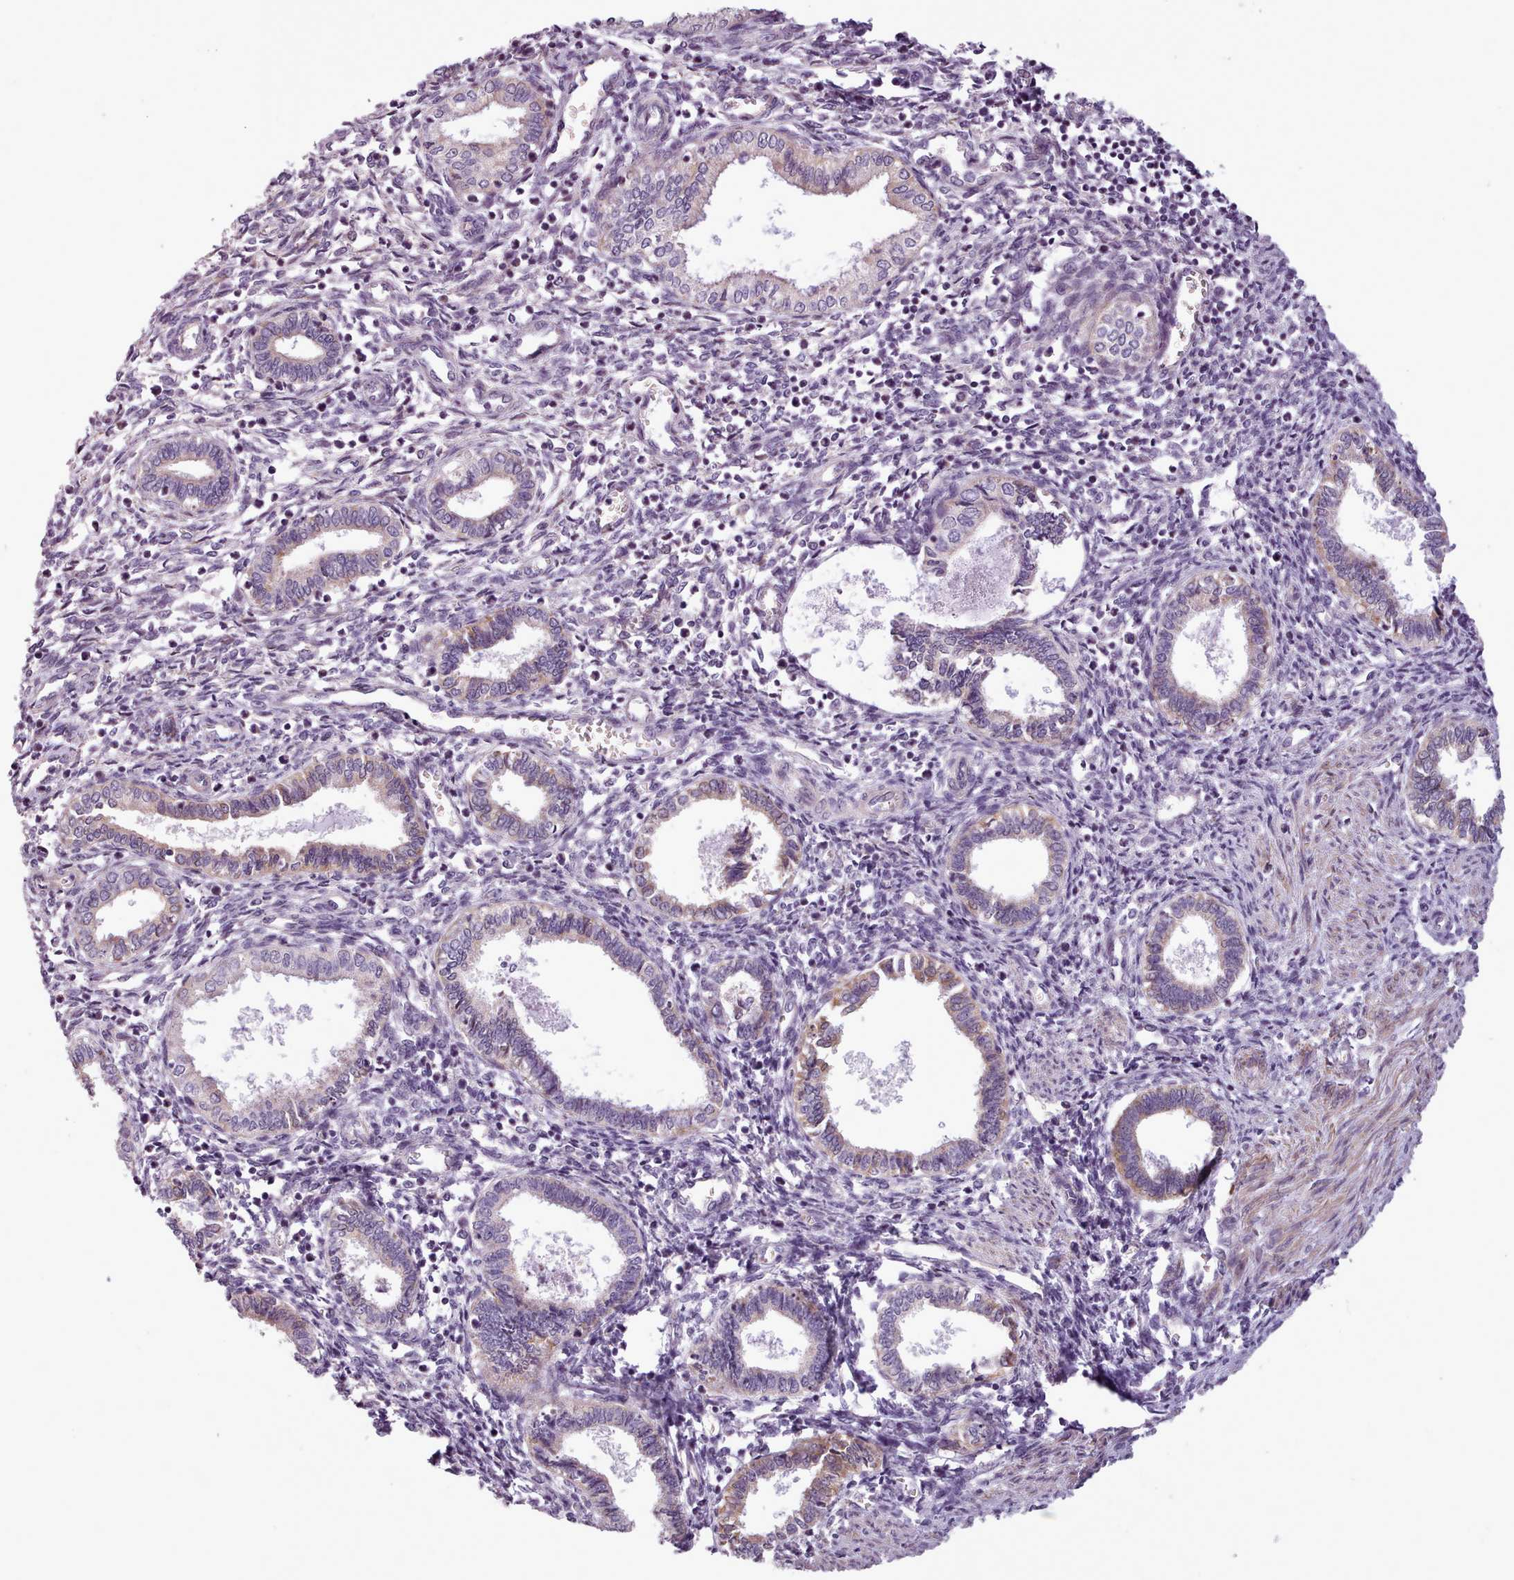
{"staining": {"intensity": "negative", "quantity": "none", "location": "none"}, "tissue": "endometrium", "cell_type": "Cells in endometrial stroma", "image_type": "normal", "snomed": [{"axis": "morphology", "description": "Normal tissue, NOS"}, {"axis": "topography", "description": "Endometrium"}], "caption": "IHC of unremarkable endometrium shows no expression in cells in endometrial stroma.", "gene": "AVL9", "patient": {"sex": "female", "age": 37}}